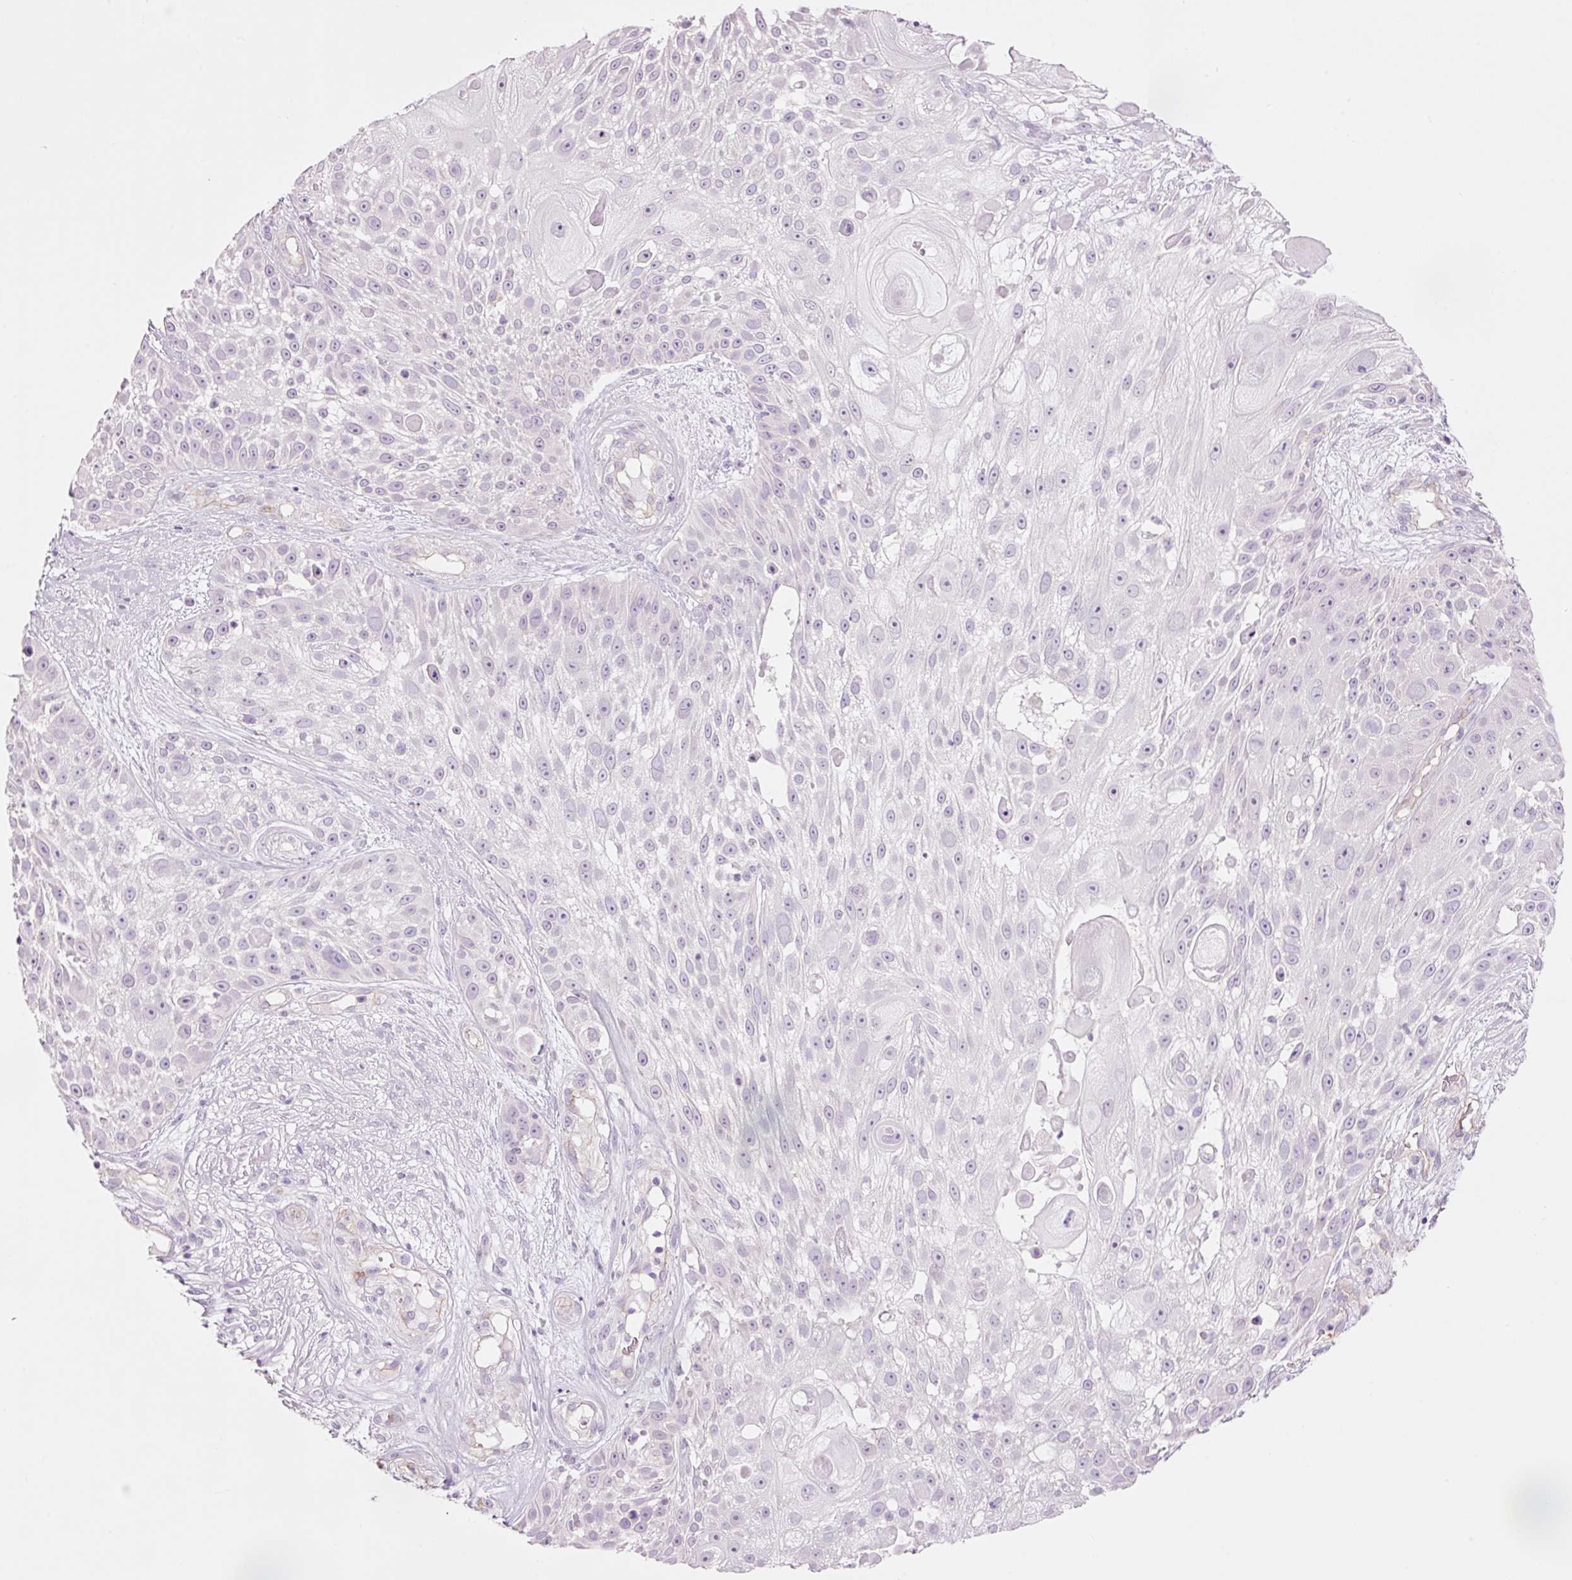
{"staining": {"intensity": "negative", "quantity": "none", "location": "none"}, "tissue": "skin cancer", "cell_type": "Tumor cells", "image_type": "cancer", "snomed": [{"axis": "morphology", "description": "Squamous cell carcinoma, NOS"}, {"axis": "topography", "description": "Skin"}], "caption": "A histopathology image of squamous cell carcinoma (skin) stained for a protein demonstrates no brown staining in tumor cells.", "gene": "HSPA4L", "patient": {"sex": "female", "age": 86}}